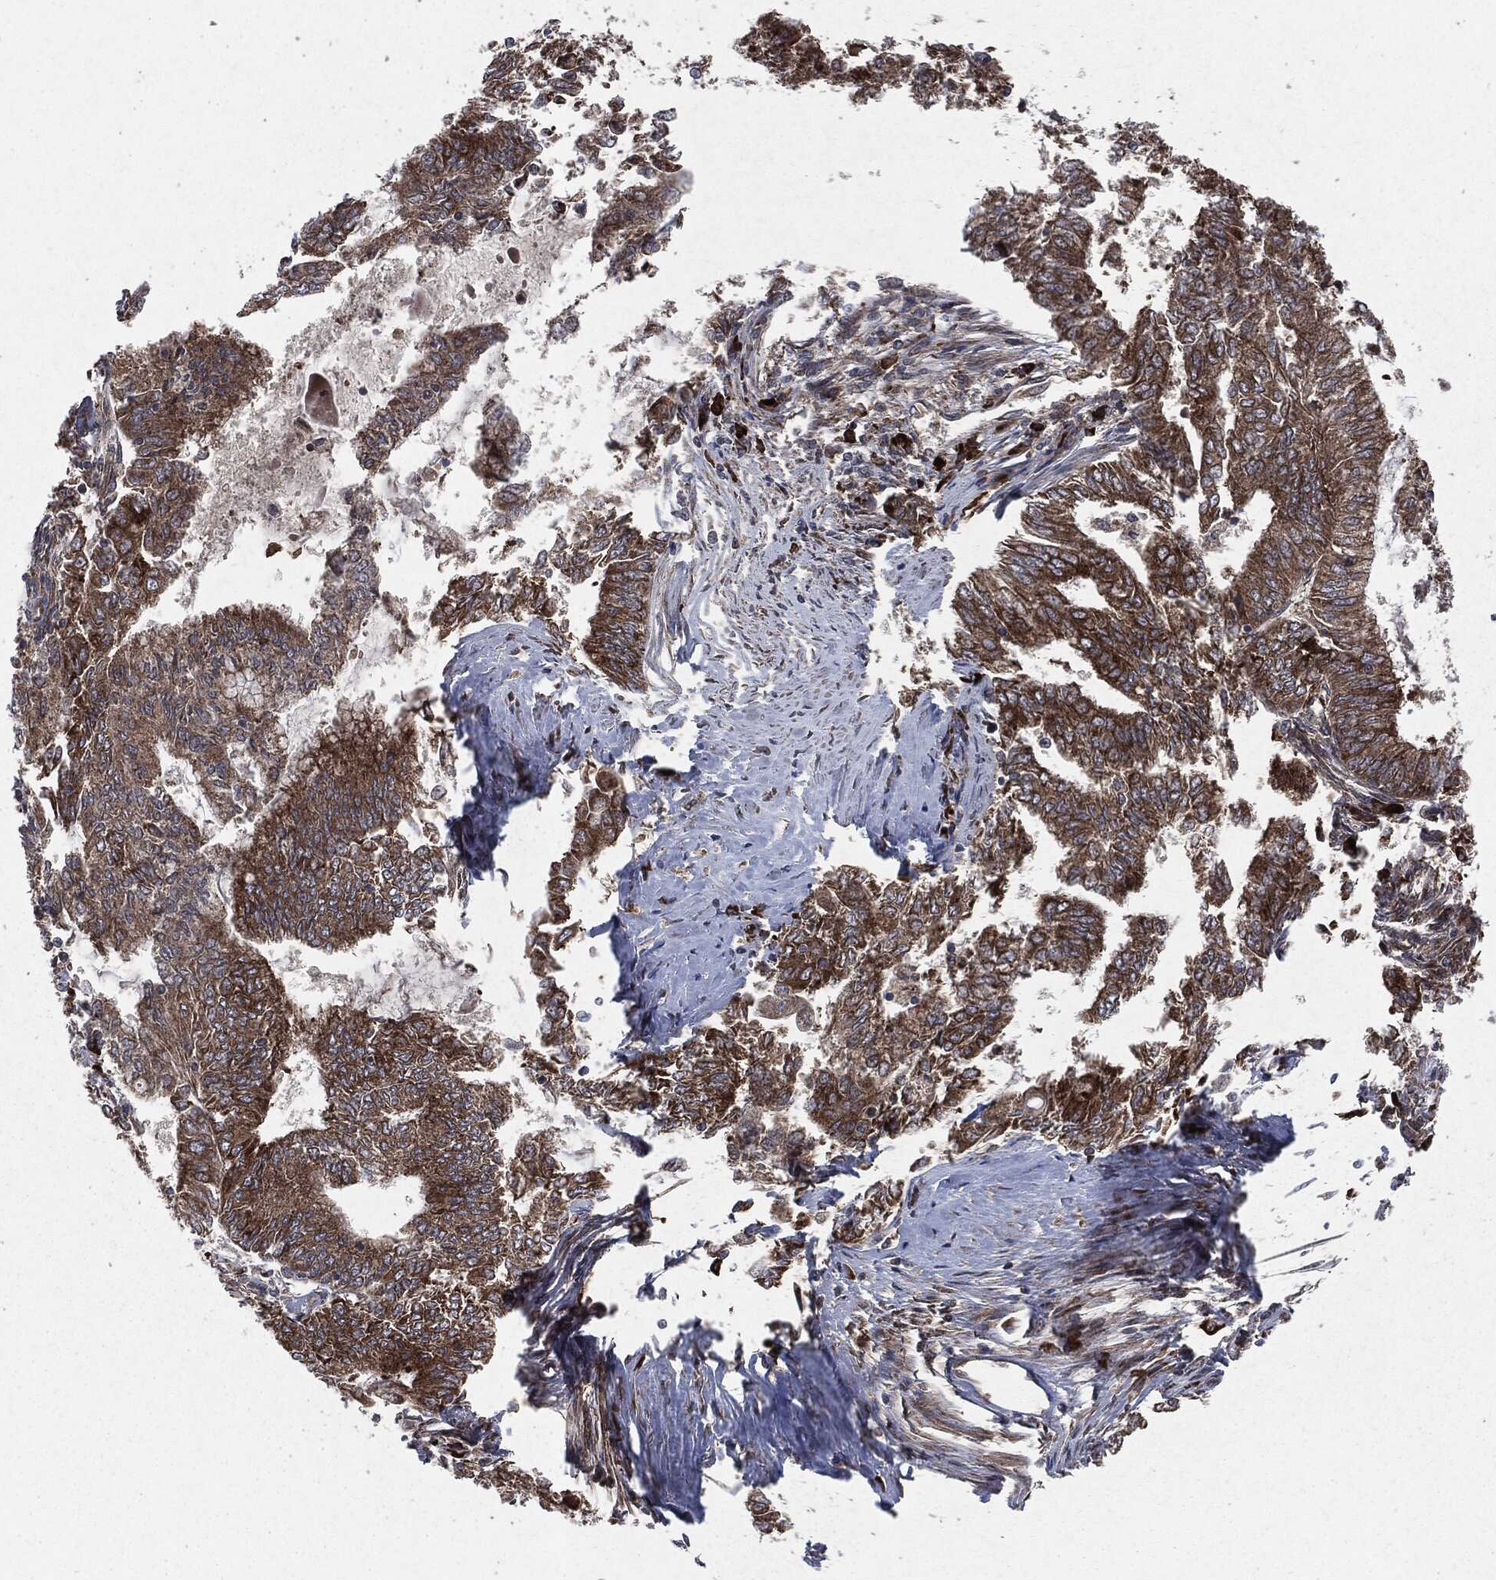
{"staining": {"intensity": "strong", "quantity": "25%-75%", "location": "cytoplasmic/membranous"}, "tissue": "endometrial cancer", "cell_type": "Tumor cells", "image_type": "cancer", "snomed": [{"axis": "morphology", "description": "Adenocarcinoma, NOS"}, {"axis": "topography", "description": "Endometrium"}], "caption": "Immunohistochemistry (IHC) (DAB (3,3'-diaminobenzidine)) staining of human endometrial cancer (adenocarcinoma) demonstrates strong cytoplasmic/membranous protein staining in about 25%-75% of tumor cells.", "gene": "RAF1", "patient": {"sex": "female", "age": 62}}